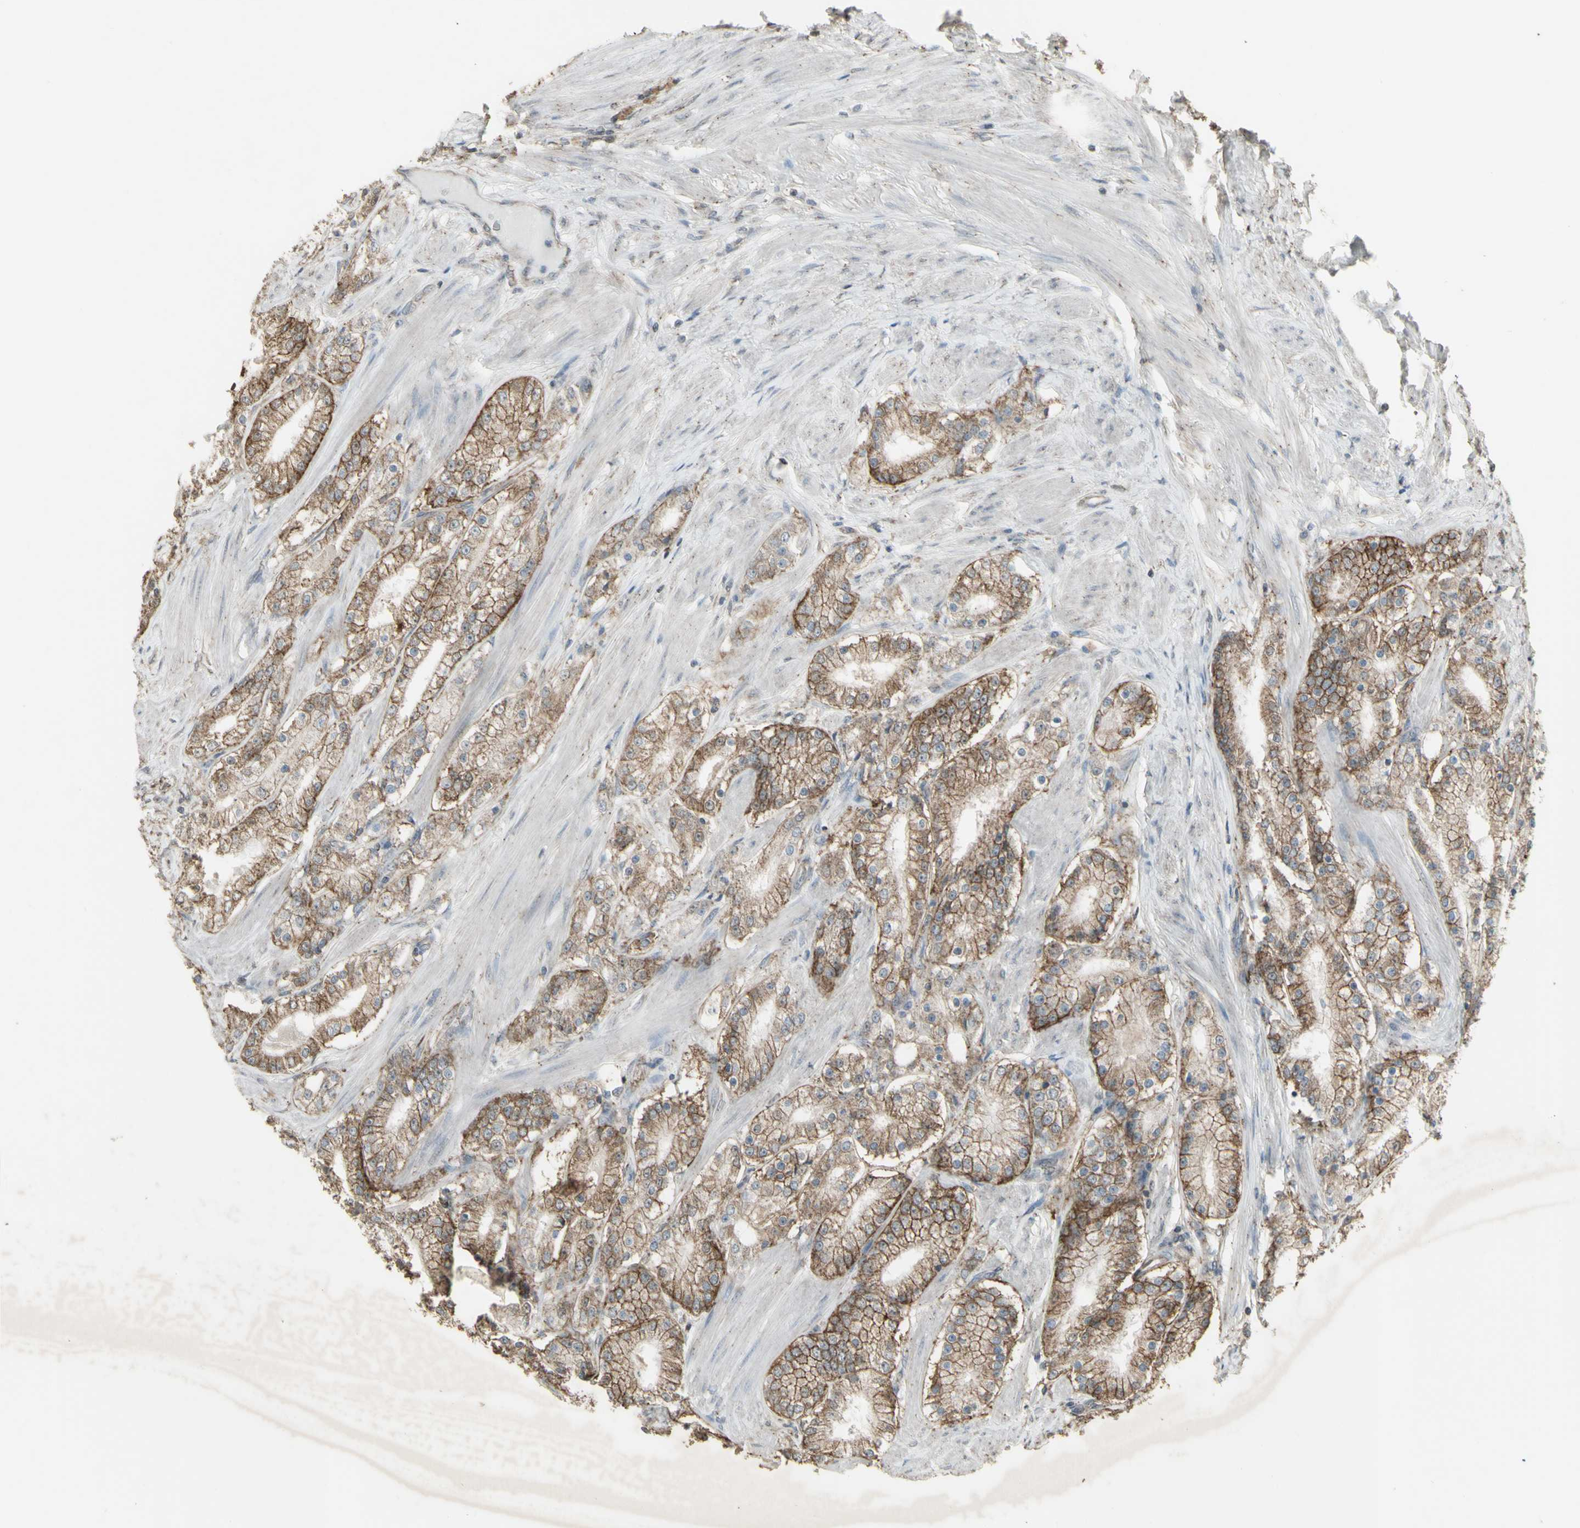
{"staining": {"intensity": "weak", "quantity": ">75%", "location": "cytoplasmic/membranous"}, "tissue": "prostate cancer", "cell_type": "Tumor cells", "image_type": "cancer", "snomed": [{"axis": "morphology", "description": "Adenocarcinoma, Low grade"}, {"axis": "topography", "description": "Prostate"}], "caption": "This image demonstrates IHC staining of prostate adenocarcinoma (low-grade), with low weak cytoplasmic/membranous expression in approximately >75% of tumor cells.", "gene": "FXYD3", "patient": {"sex": "male", "age": 63}}